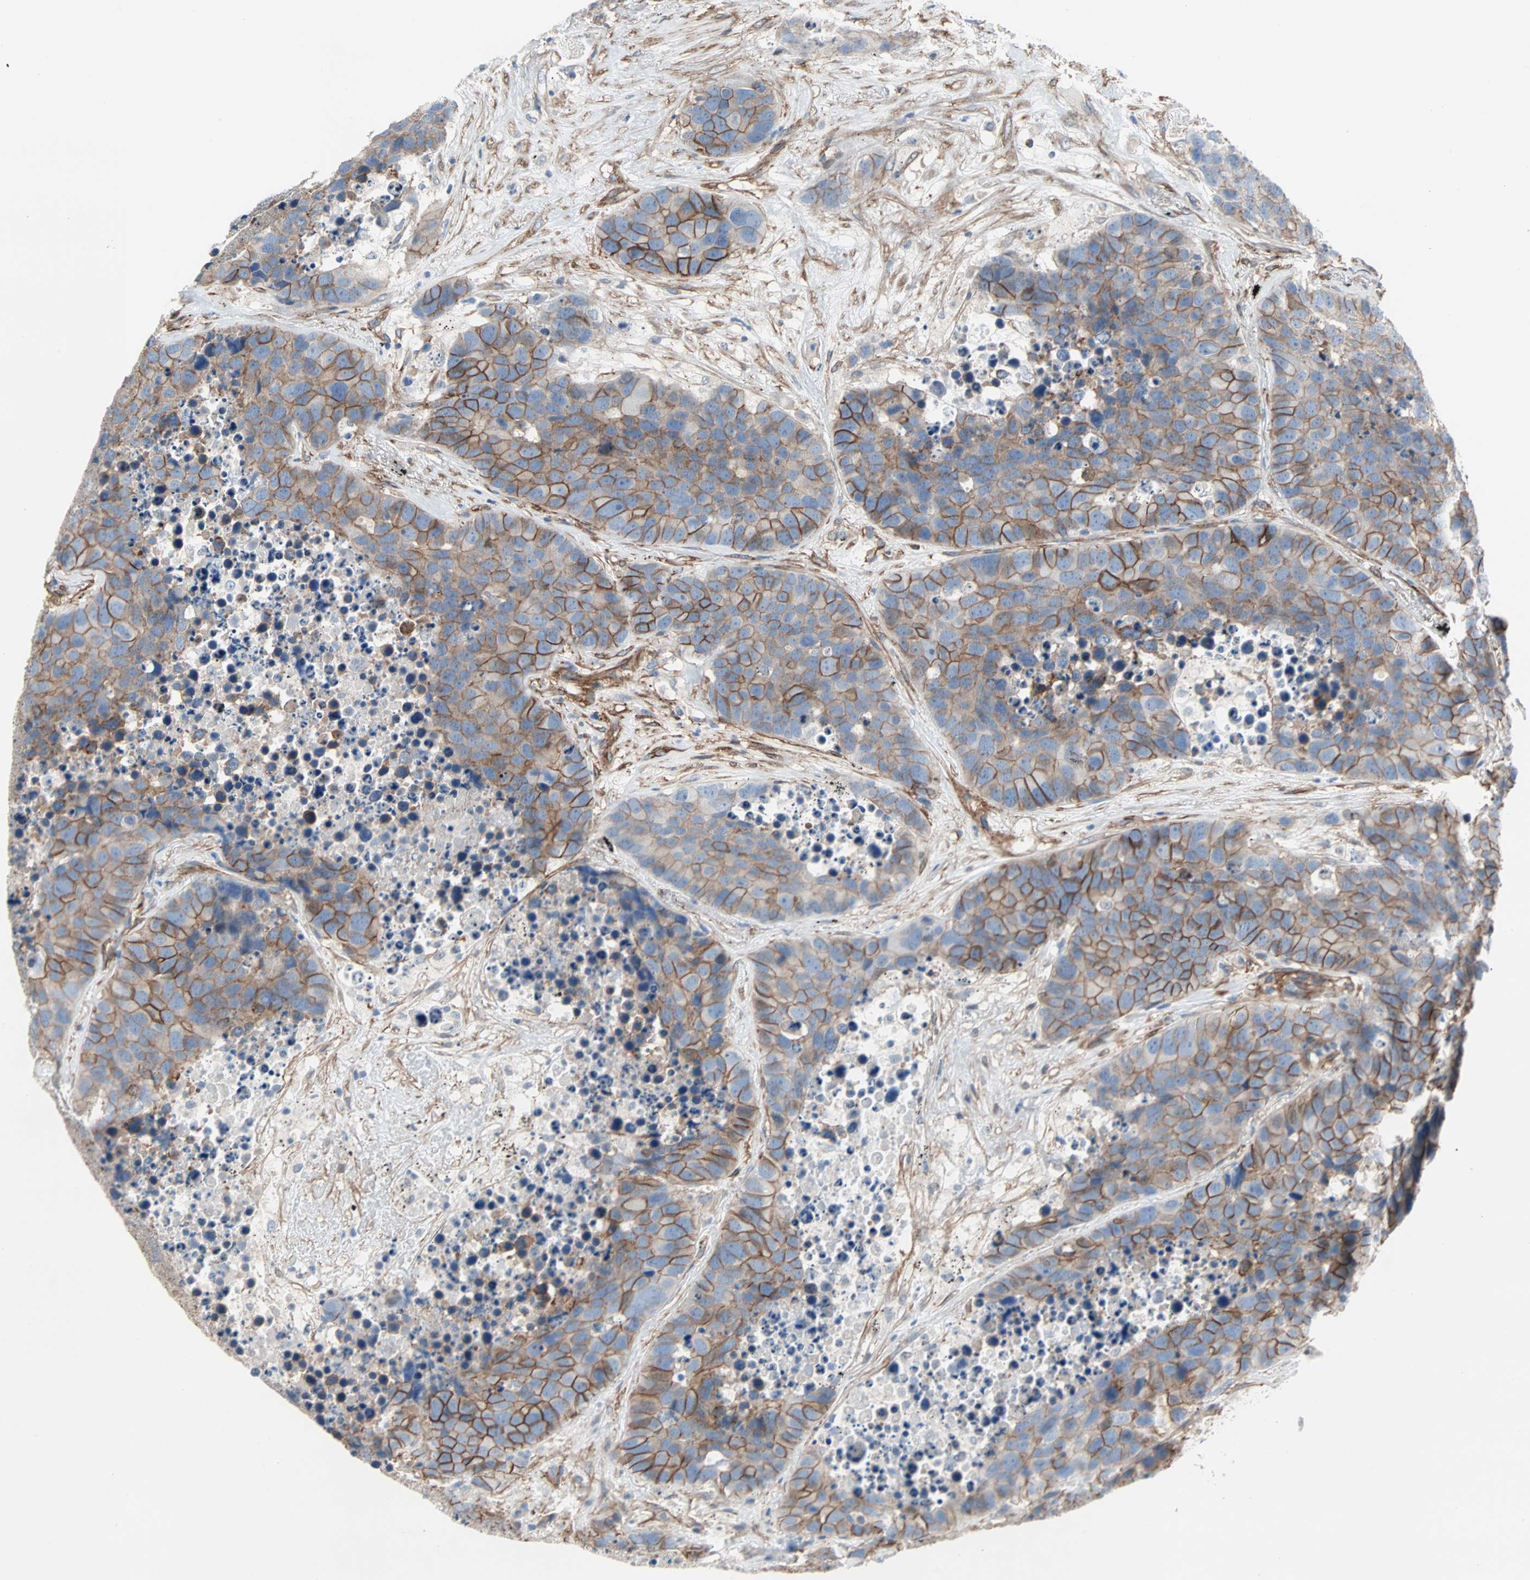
{"staining": {"intensity": "moderate", "quantity": ">75%", "location": "cytoplasmic/membranous"}, "tissue": "carcinoid", "cell_type": "Tumor cells", "image_type": "cancer", "snomed": [{"axis": "morphology", "description": "Carcinoid, malignant, NOS"}, {"axis": "topography", "description": "Lung"}], "caption": "Immunohistochemical staining of carcinoid displays medium levels of moderate cytoplasmic/membranous protein staining in about >75% of tumor cells.", "gene": "EPB41L2", "patient": {"sex": "male", "age": 60}}